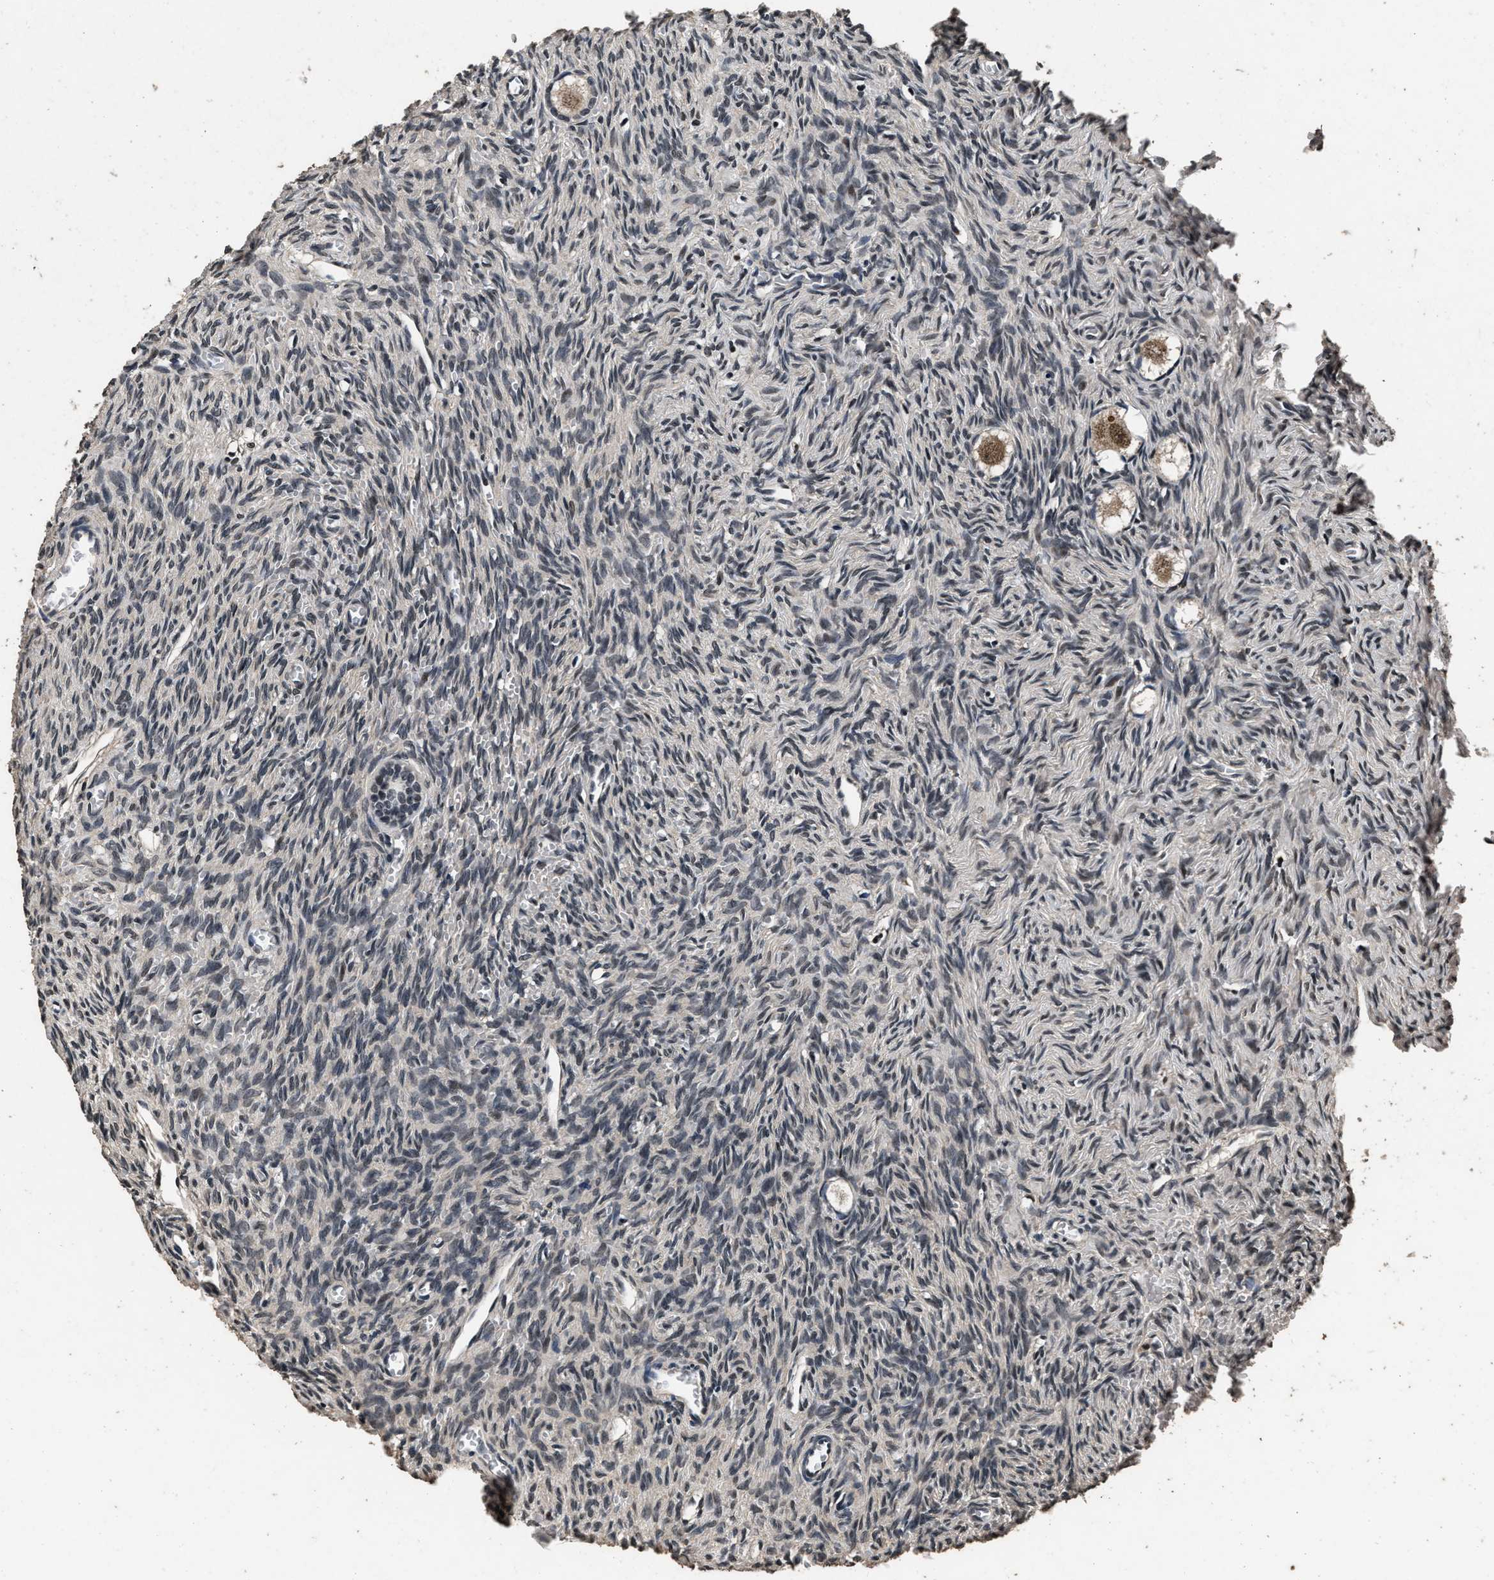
{"staining": {"intensity": "moderate", "quantity": ">75%", "location": "cytoplasmic/membranous"}, "tissue": "ovary", "cell_type": "Follicle cells", "image_type": "normal", "snomed": [{"axis": "morphology", "description": "Normal tissue, NOS"}, {"axis": "topography", "description": "Ovary"}], "caption": "An immunohistochemistry (IHC) photomicrograph of normal tissue is shown. Protein staining in brown highlights moderate cytoplasmic/membranous positivity in ovary within follicle cells. The protein of interest is shown in brown color, while the nuclei are stained blue.", "gene": "CSTF1", "patient": {"sex": "female", "age": 27}}